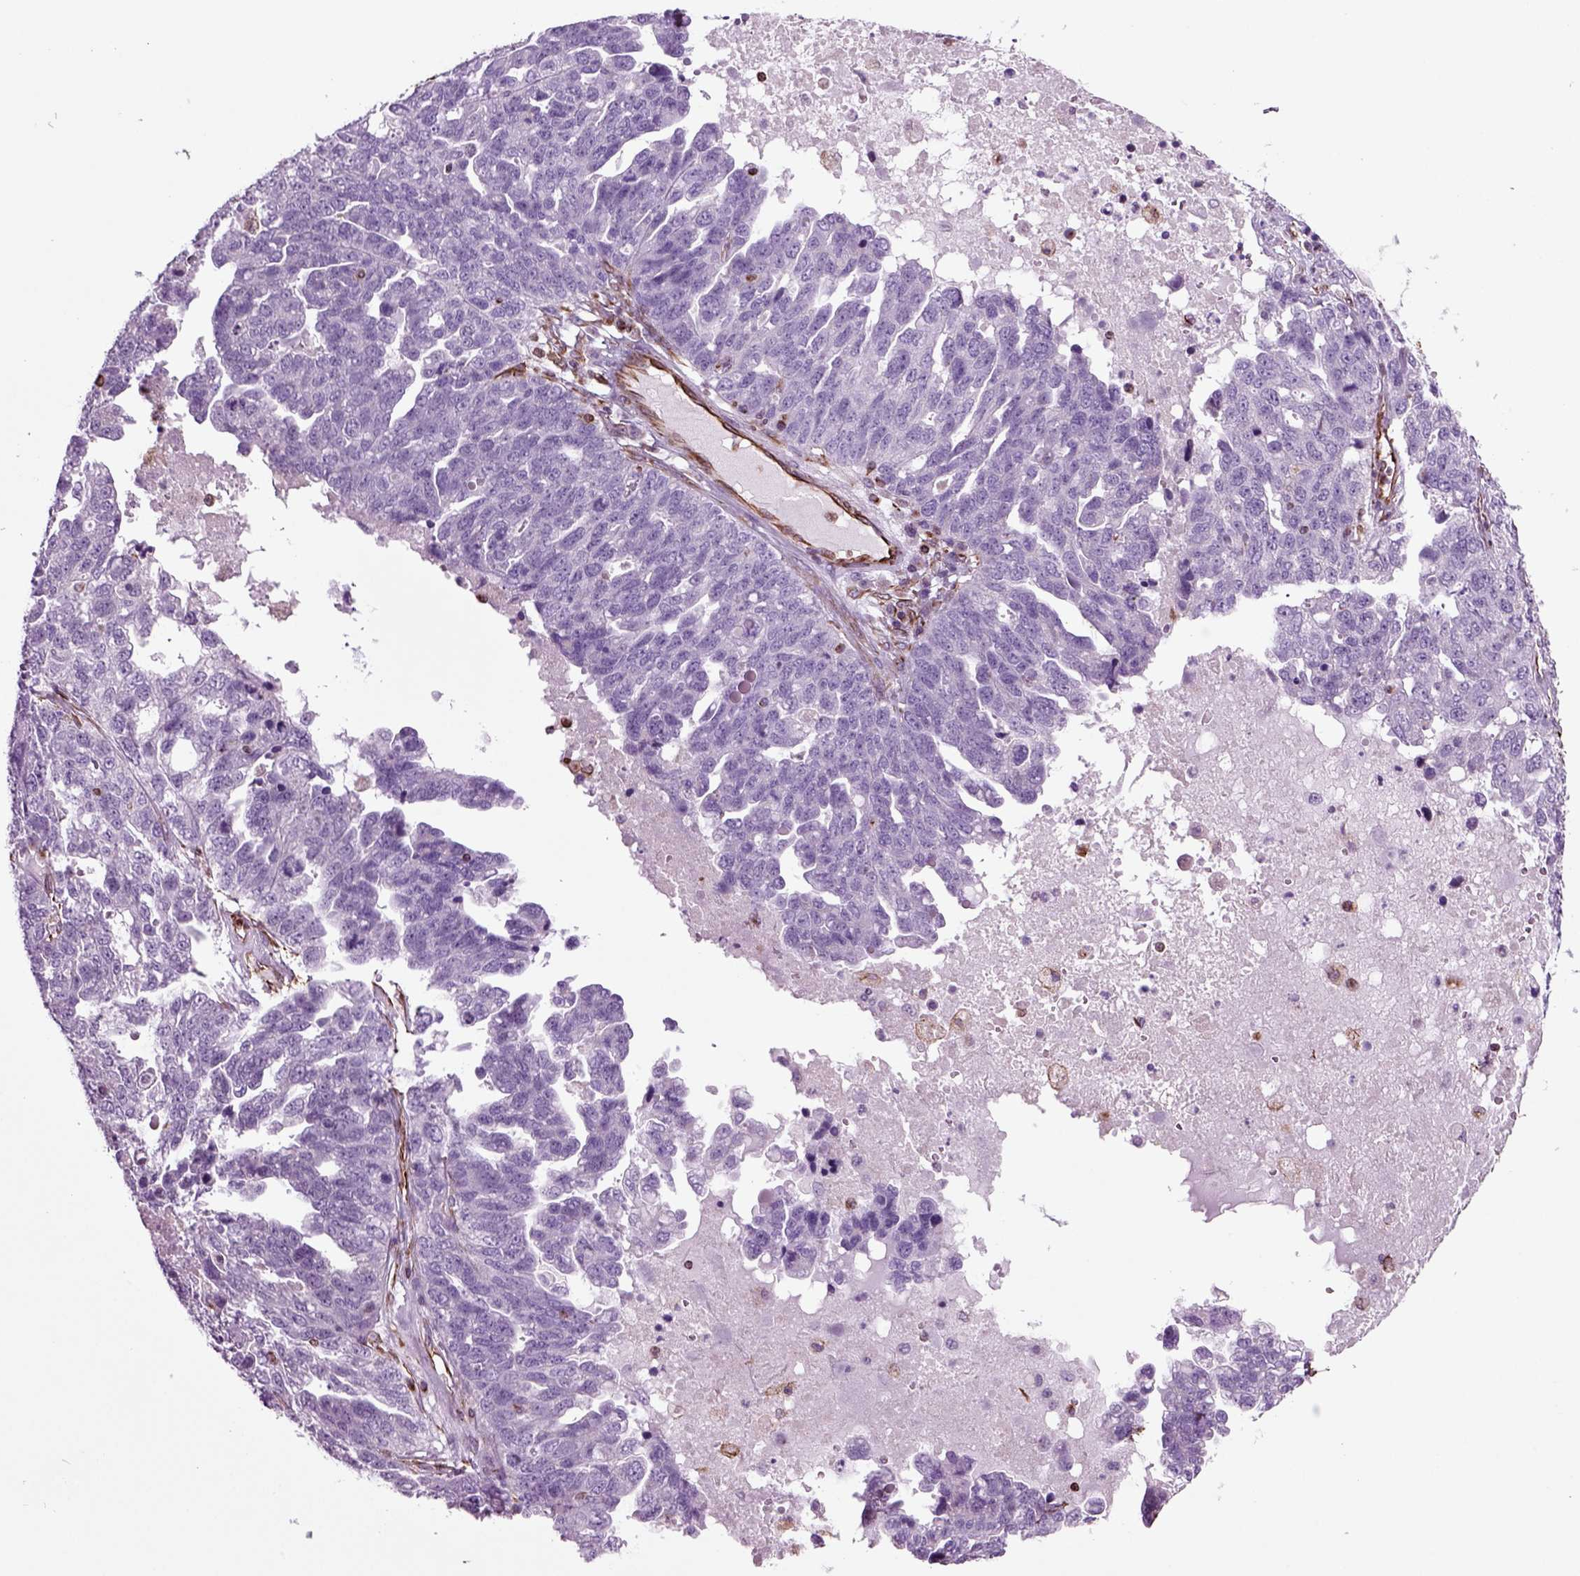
{"staining": {"intensity": "negative", "quantity": "none", "location": "none"}, "tissue": "ovarian cancer", "cell_type": "Tumor cells", "image_type": "cancer", "snomed": [{"axis": "morphology", "description": "Cystadenocarcinoma, serous, NOS"}, {"axis": "topography", "description": "Ovary"}], "caption": "Ovarian serous cystadenocarcinoma stained for a protein using immunohistochemistry displays no expression tumor cells.", "gene": "ACER3", "patient": {"sex": "female", "age": 71}}